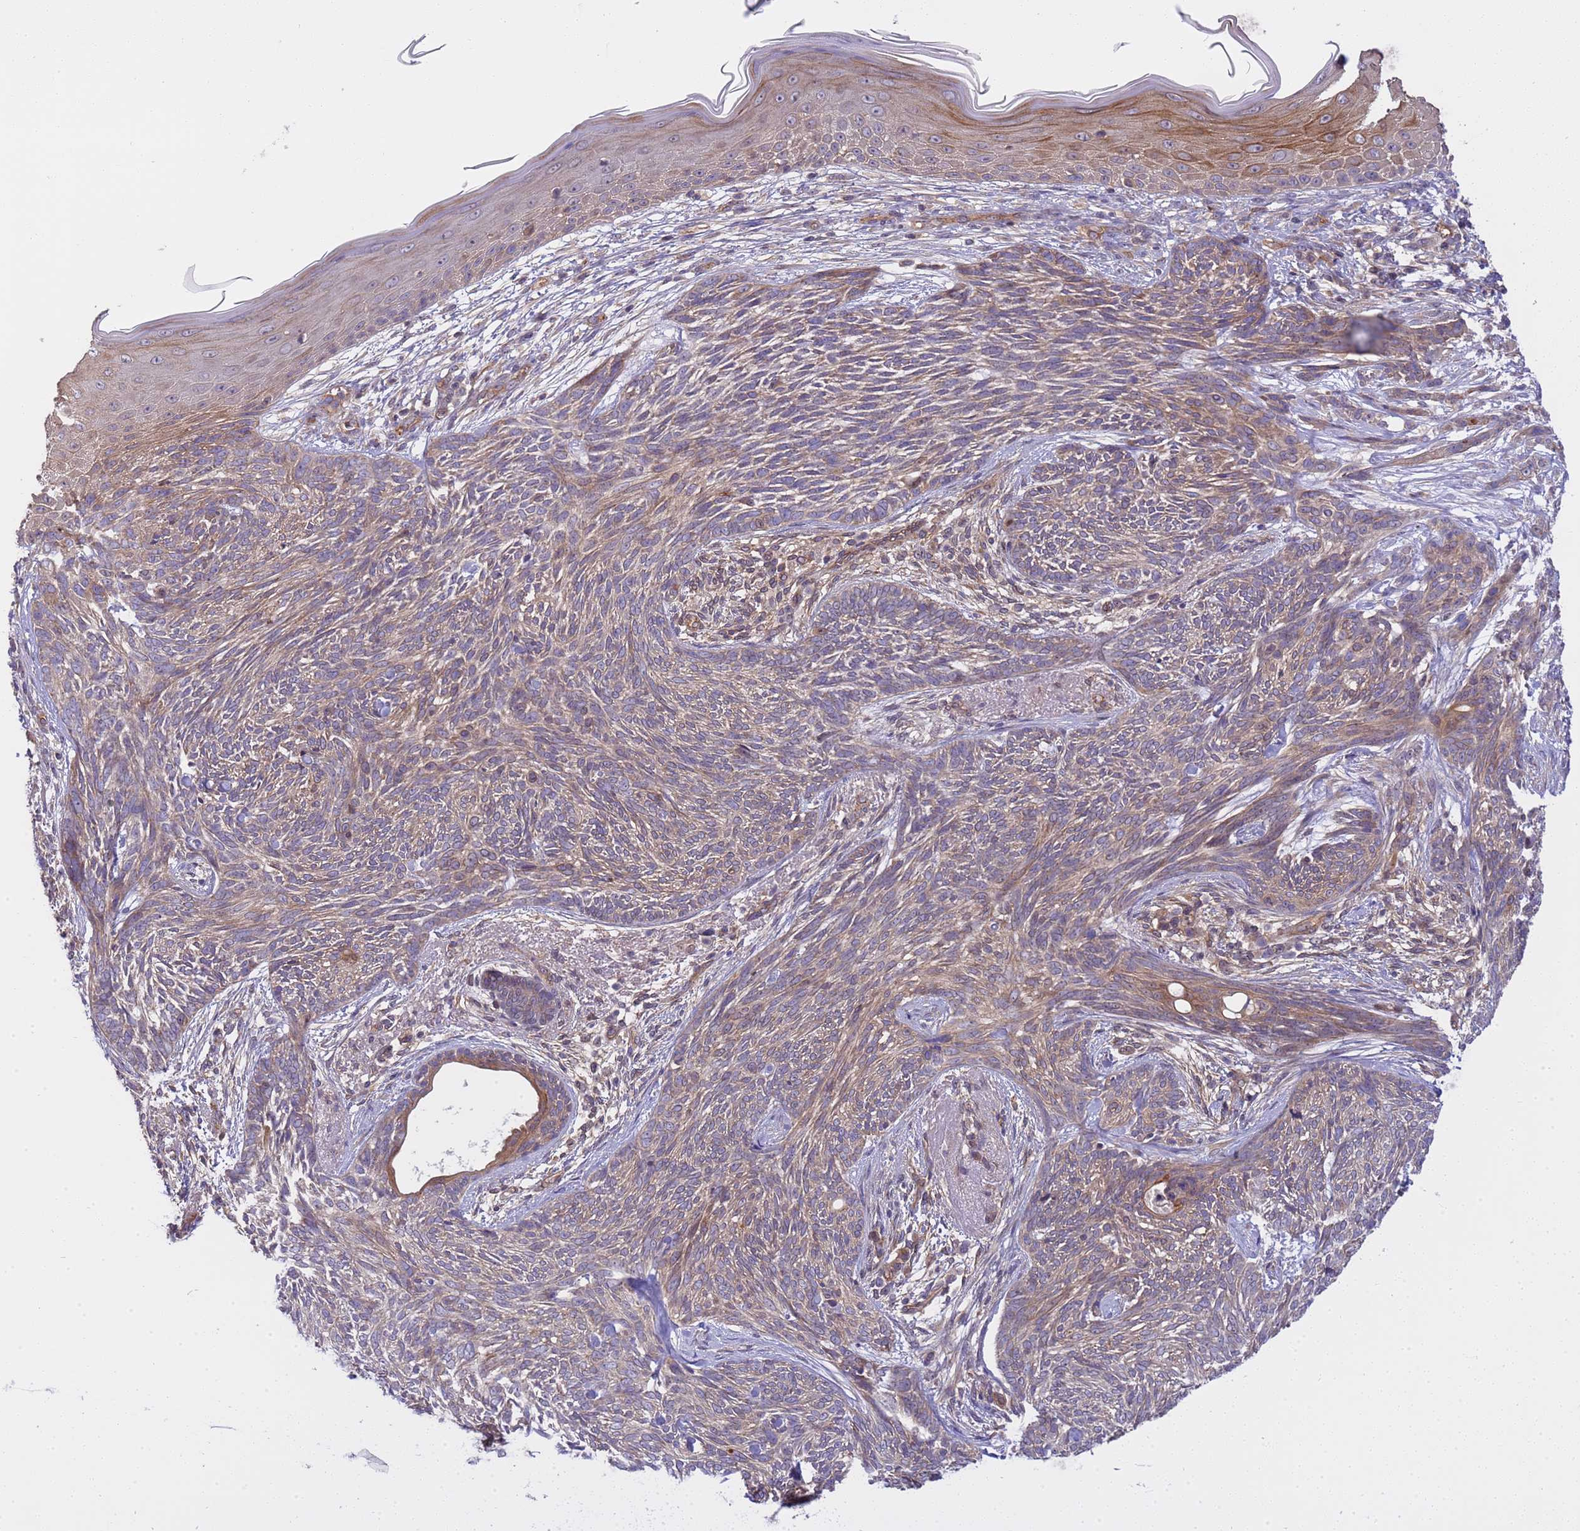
{"staining": {"intensity": "weak", "quantity": ">75%", "location": "cytoplasmic/membranous"}, "tissue": "skin cancer", "cell_type": "Tumor cells", "image_type": "cancer", "snomed": [{"axis": "morphology", "description": "Basal cell carcinoma"}, {"axis": "topography", "description": "Skin"}], "caption": "Skin cancer (basal cell carcinoma) tissue displays weak cytoplasmic/membranous staining in approximately >75% of tumor cells, visualized by immunohistochemistry.", "gene": "SMCO3", "patient": {"sex": "male", "age": 73}}